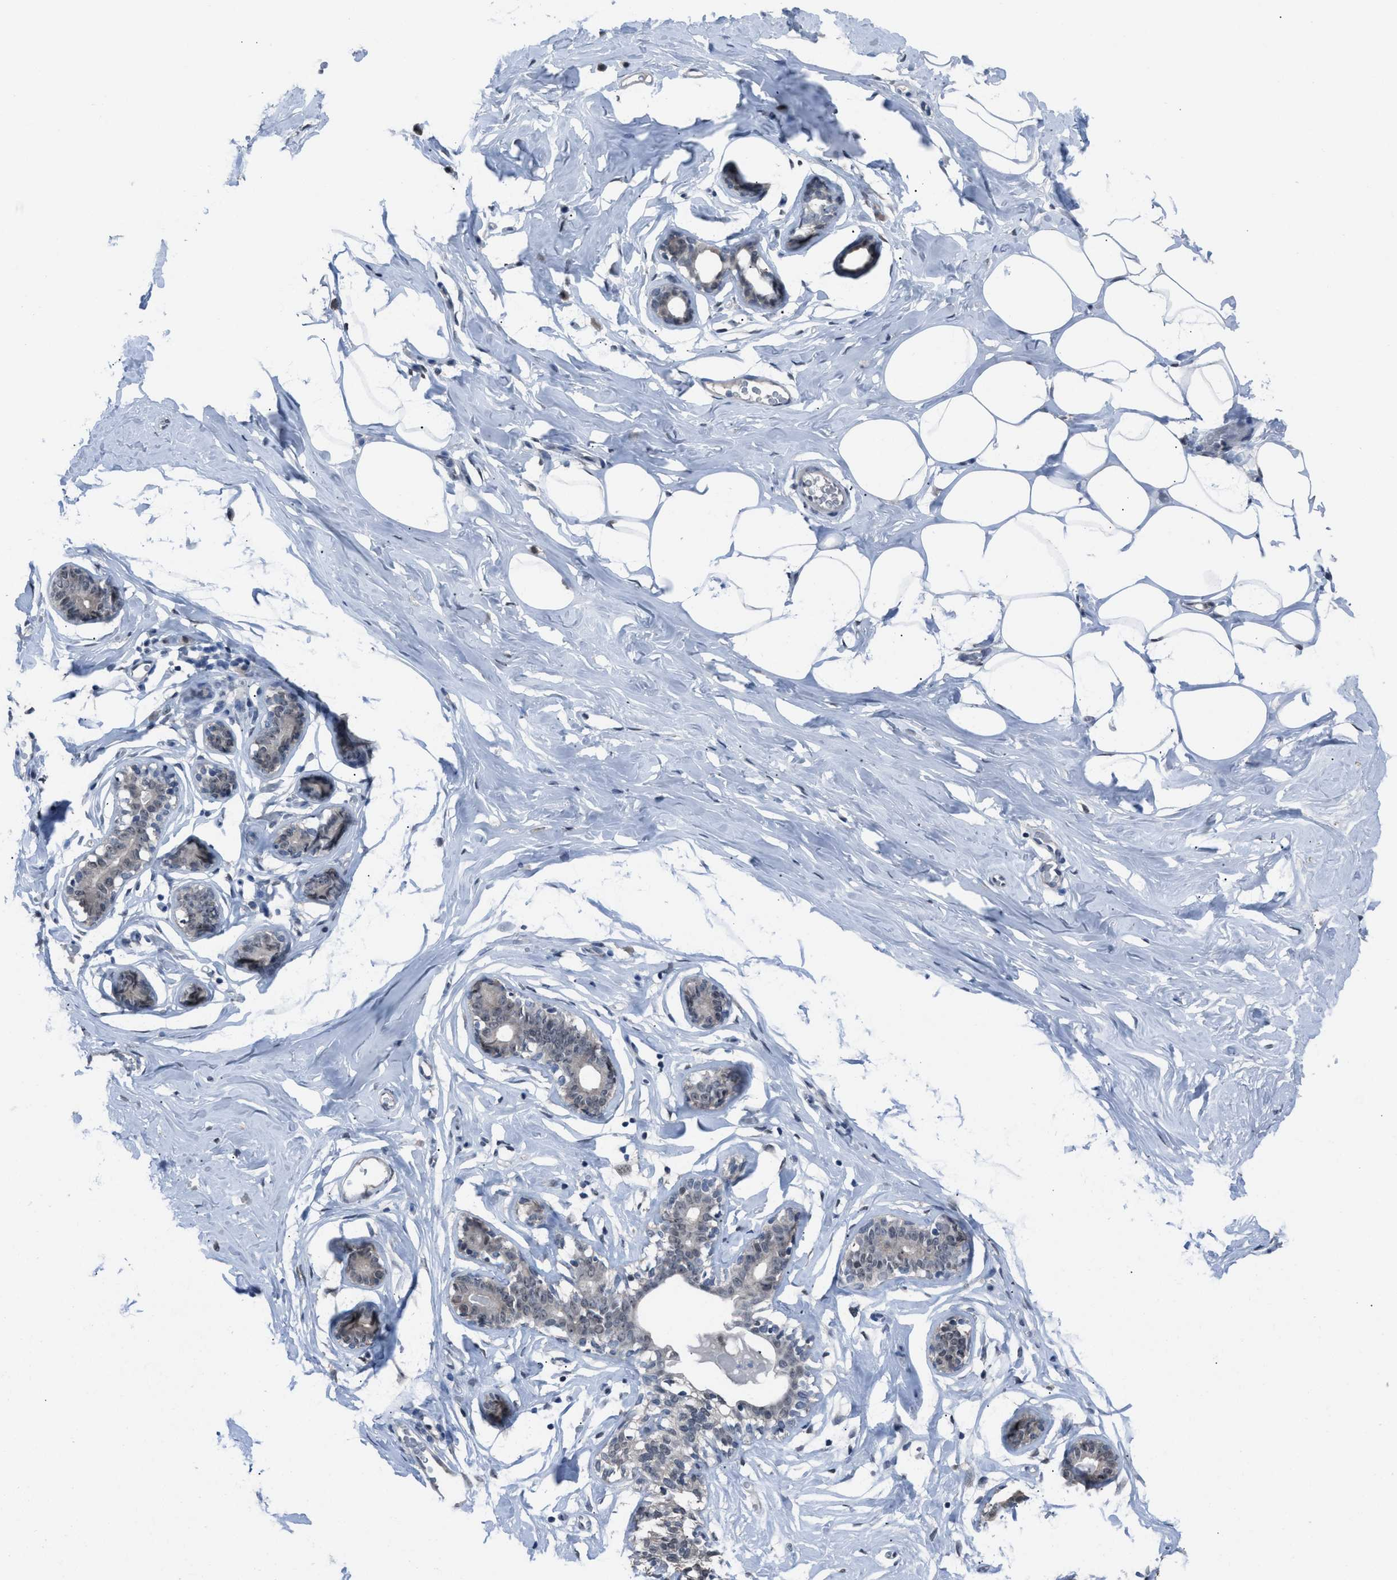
{"staining": {"intensity": "weak", "quantity": ">75%", "location": "cytoplasmic/membranous,nuclear"}, "tissue": "adipose tissue", "cell_type": "Adipocytes", "image_type": "normal", "snomed": [{"axis": "morphology", "description": "Normal tissue, NOS"}, {"axis": "morphology", "description": "Fibrosis, NOS"}, {"axis": "topography", "description": "Breast"}, {"axis": "topography", "description": "Adipose tissue"}], "caption": "Benign adipose tissue demonstrates weak cytoplasmic/membranous,nuclear positivity in approximately >75% of adipocytes, visualized by immunohistochemistry.", "gene": "ZNF276", "patient": {"sex": "female", "age": 39}}